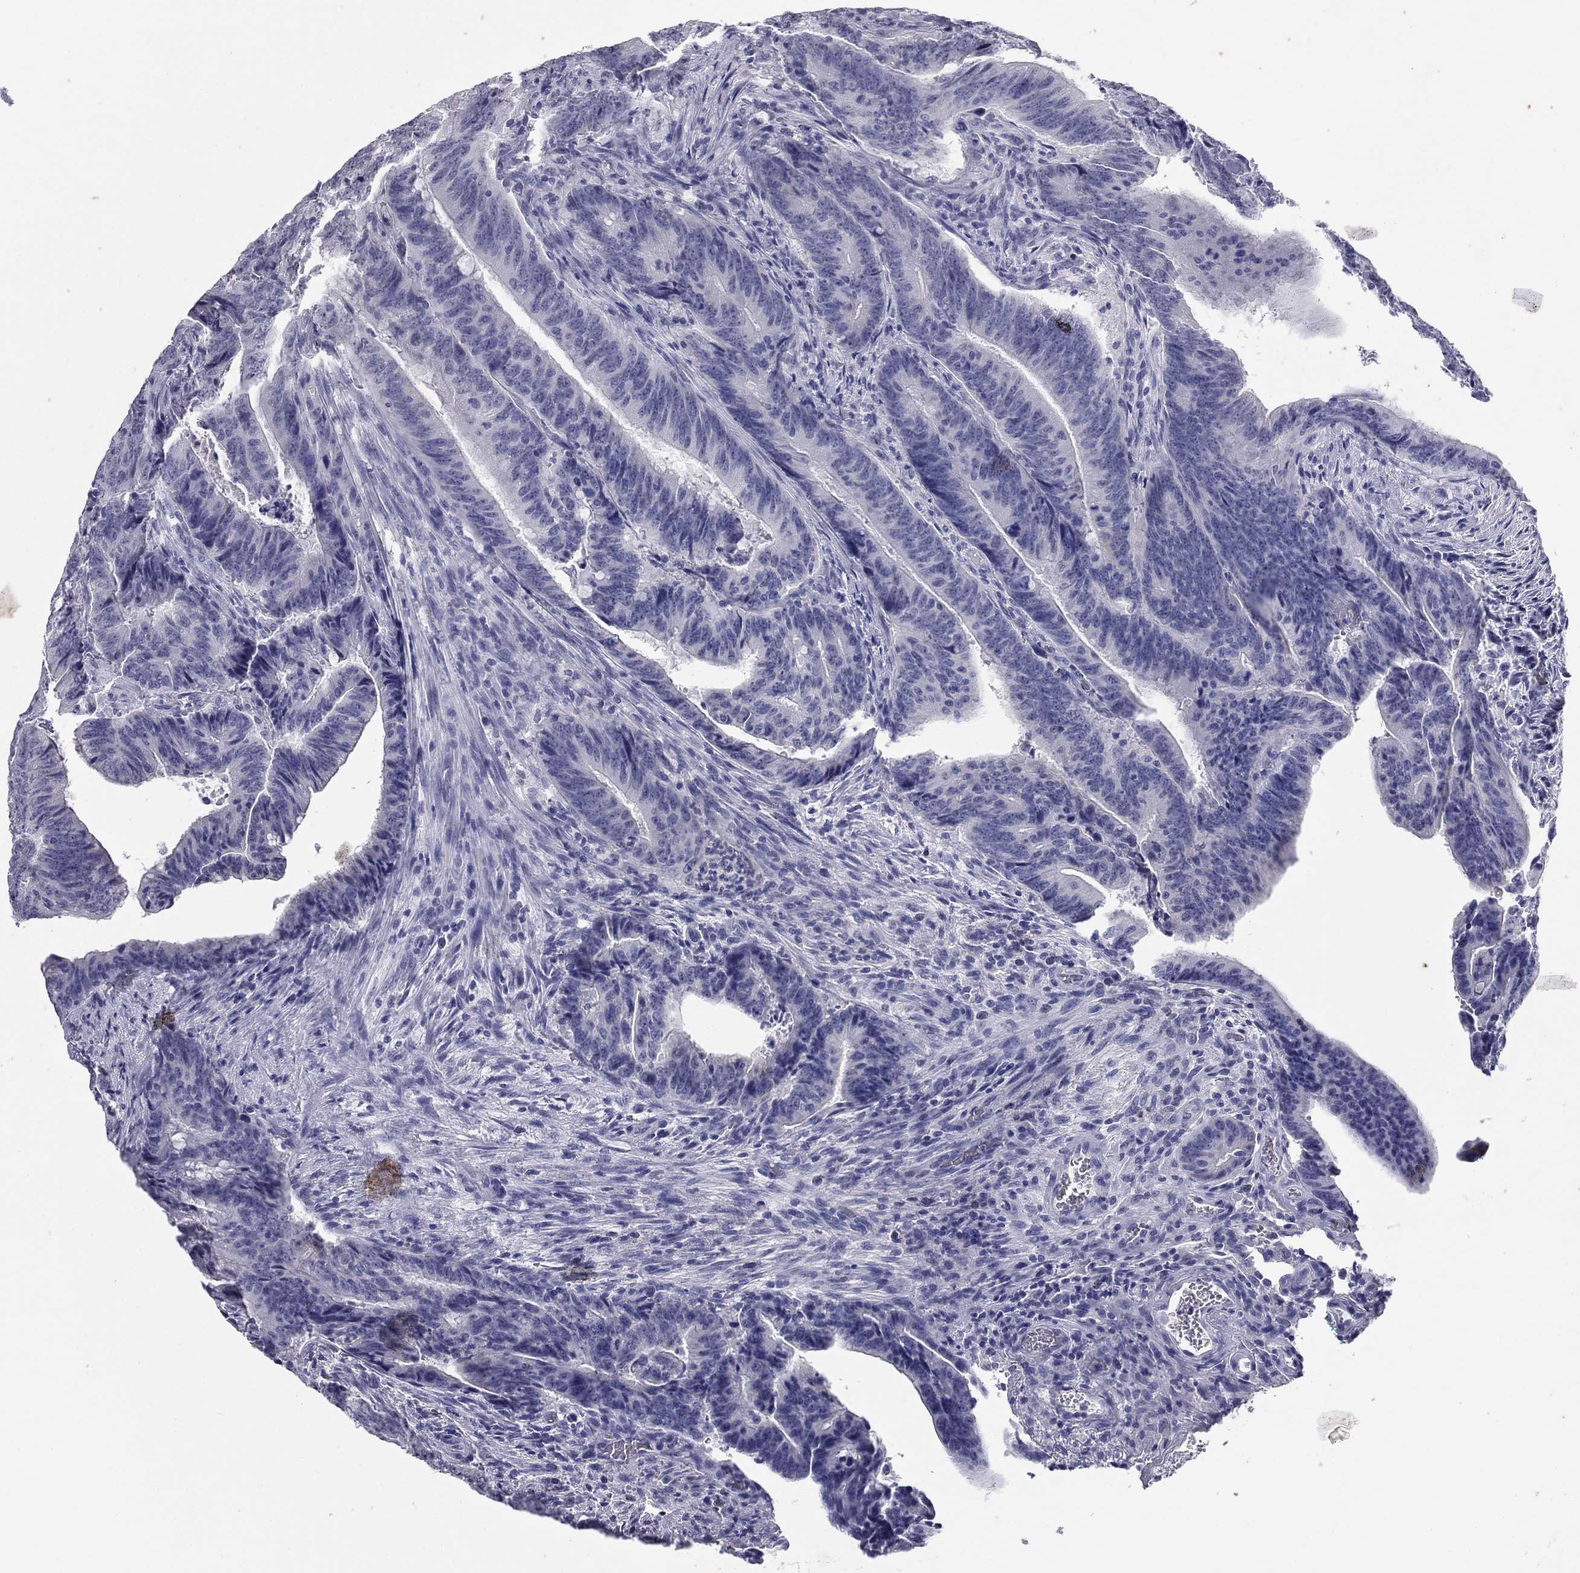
{"staining": {"intensity": "negative", "quantity": "none", "location": "none"}, "tissue": "colorectal cancer", "cell_type": "Tumor cells", "image_type": "cancer", "snomed": [{"axis": "morphology", "description": "Adenocarcinoma, NOS"}, {"axis": "topography", "description": "Colon"}], "caption": "This micrograph is of colorectal cancer (adenocarcinoma) stained with immunohistochemistry to label a protein in brown with the nuclei are counter-stained blue. There is no staining in tumor cells.", "gene": "KRT75", "patient": {"sex": "female", "age": 87}}